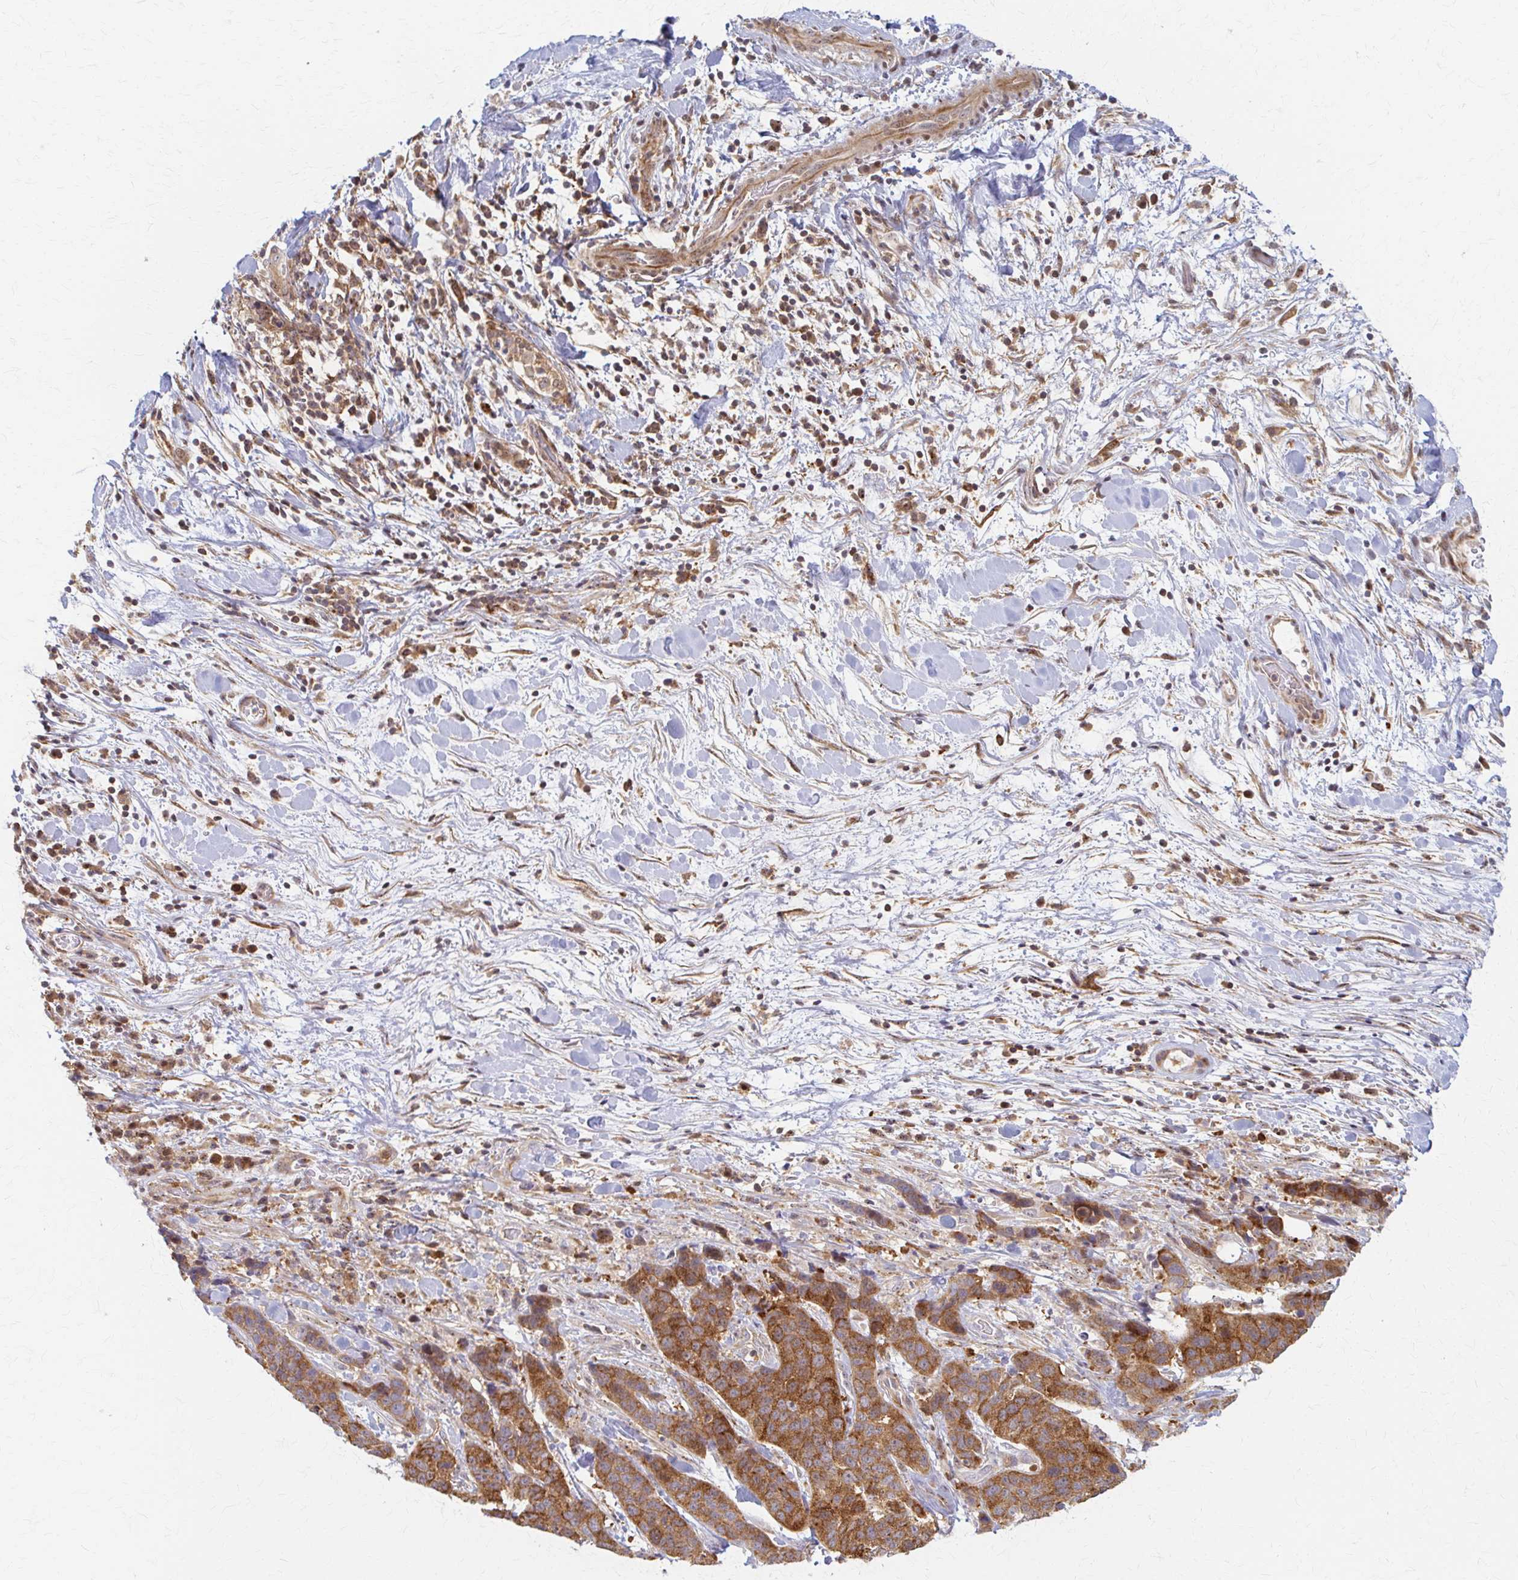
{"staining": {"intensity": "moderate", "quantity": ">75%", "location": "cytoplasmic/membranous"}, "tissue": "lung cancer", "cell_type": "Tumor cells", "image_type": "cancer", "snomed": [{"axis": "morphology", "description": "Squamous cell carcinoma, NOS"}, {"axis": "topography", "description": "Lung"}], "caption": "Immunohistochemistry (IHC) image of neoplastic tissue: lung cancer (squamous cell carcinoma) stained using IHC exhibits medium levels of moderate protein expression localized specifically in the cytoplasmic/membranous of tumor cells, appearing as a cytoplasmic/membranous brown color.", "gene": "ARHGAP35", "patient": {"sex": "male", "age": 62}}